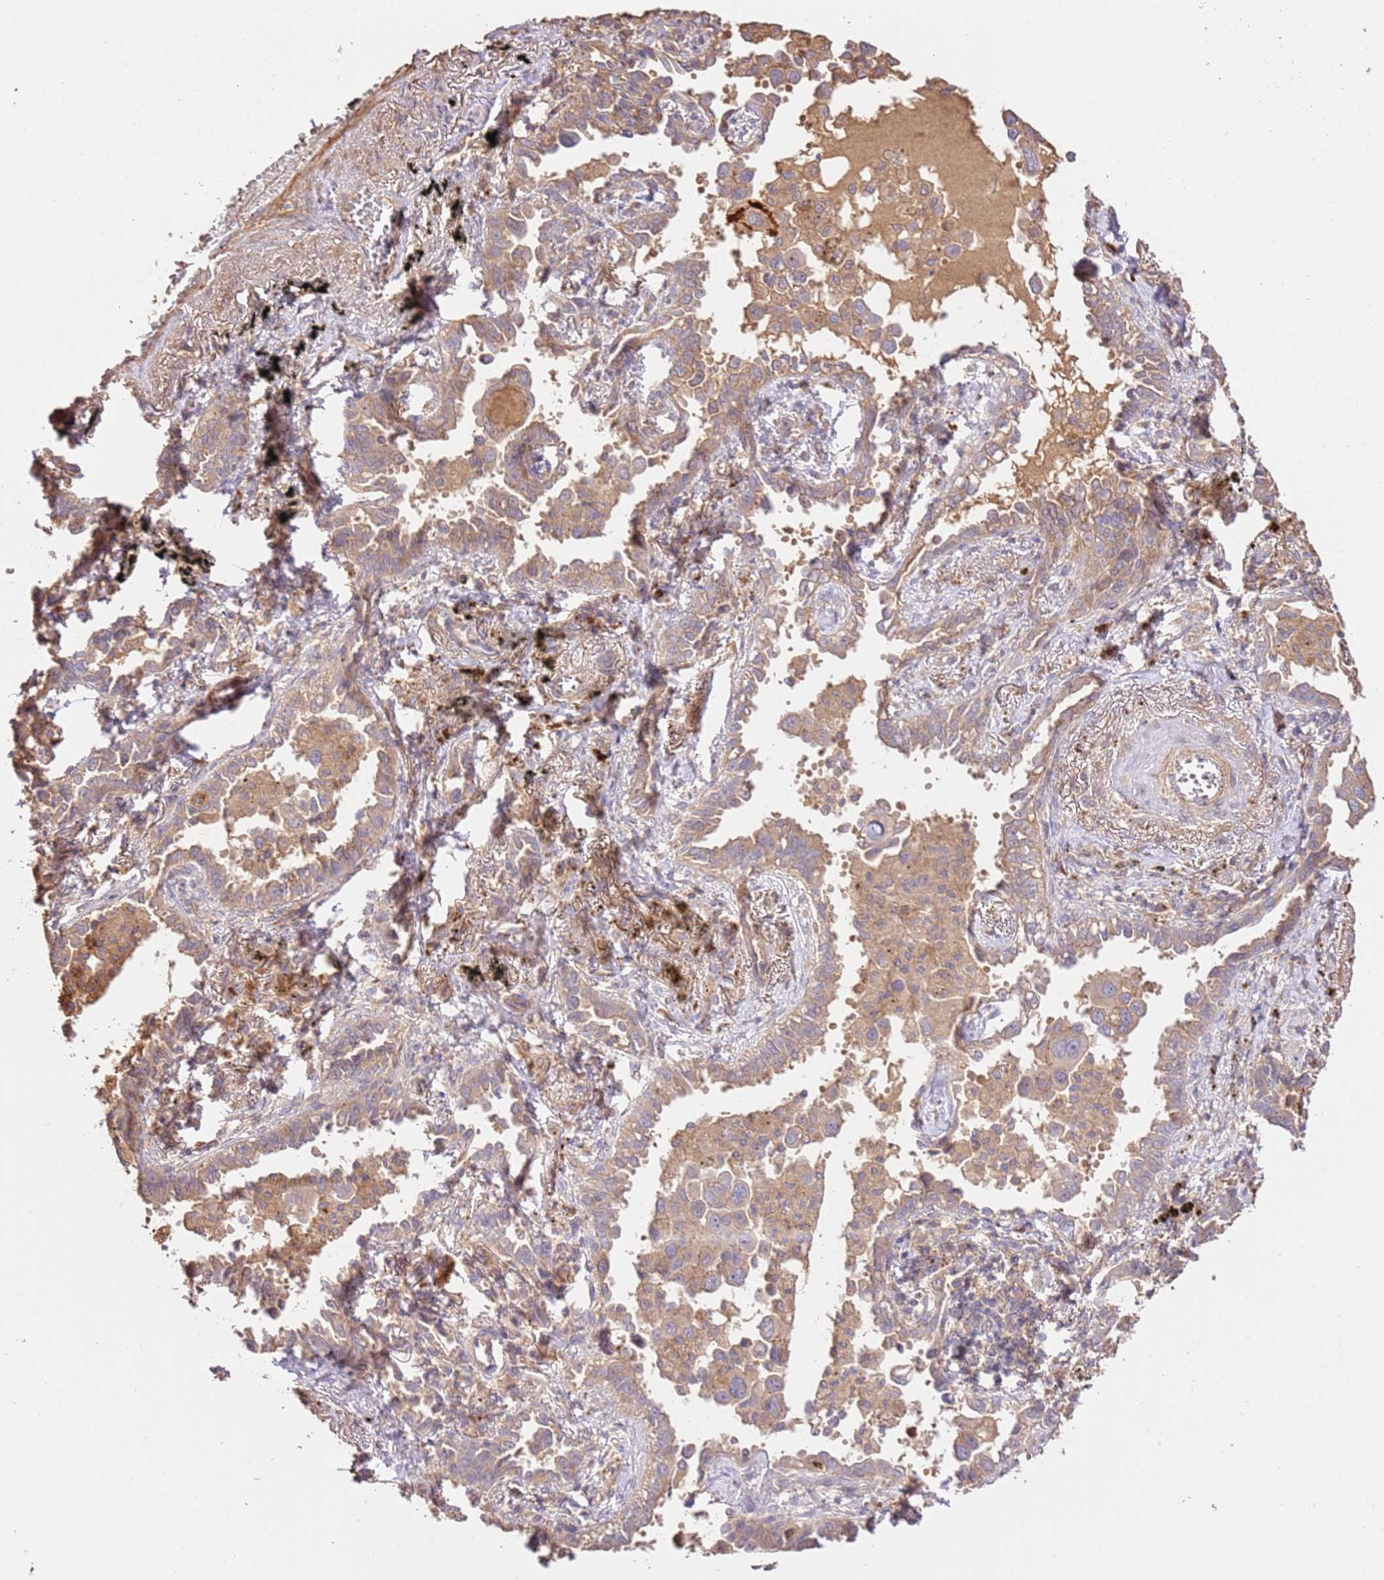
{"staining": {"intensity": "weak", "quantity": "25%-75%", "location": "cytoplasmic/membranous"}, "tissue": "lung cancer", "cell_type": "Tumor cells", "image_type": "cancer", "snomed": [{"axis": "morphology", "description": "Adenocarcinoma, NOS"}, {"axis": "topography", "description": "Lung"}], "caption": "Approximately 25%-75% of tumor cells in lung cancer show weak cytoplasmic/membranous protein positivity as visualized by brown immunohistochemical staining.", "gene": "CEP55", "patient": {"sex": "male", "age": 67}}